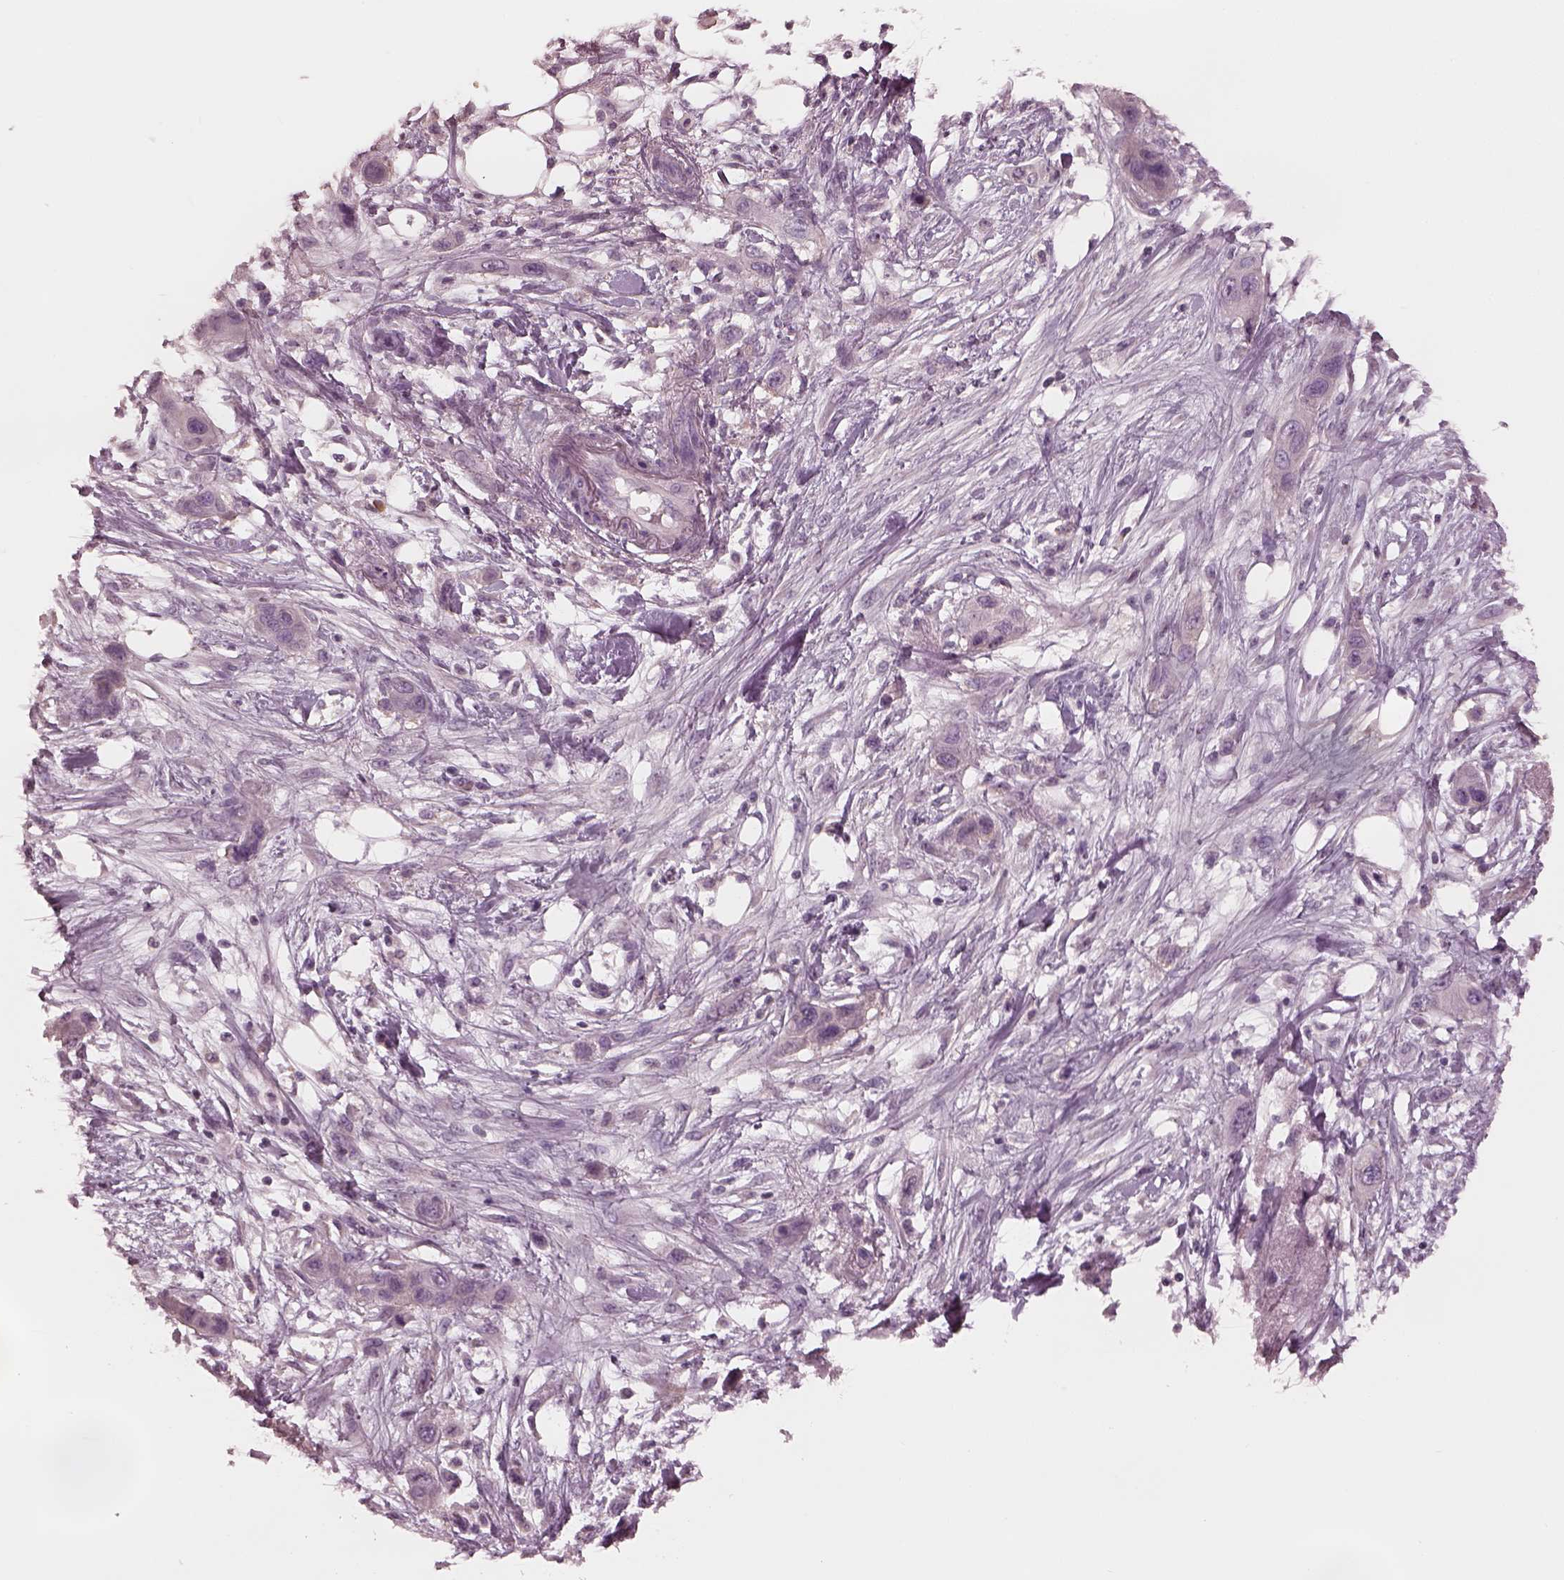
{"staining": {"intensity": "negative", "quantity": "none", "location": "none"}, "tissue": "skin cancer", "cell_type": "Tumor cells", "image_type": "cancer", "snomed": [{"axis": "morphology", "description": "Squamous cell carcinoma, NOS"}, {"axis": "topography", "description": "Skin"}], "caption": "Micrograph shows no significant protein positivity in tumor cells of skin cancer (squamous cell carcinoma).", "gene": "MIA", "patient": {"sex": "male", "age": 79}}